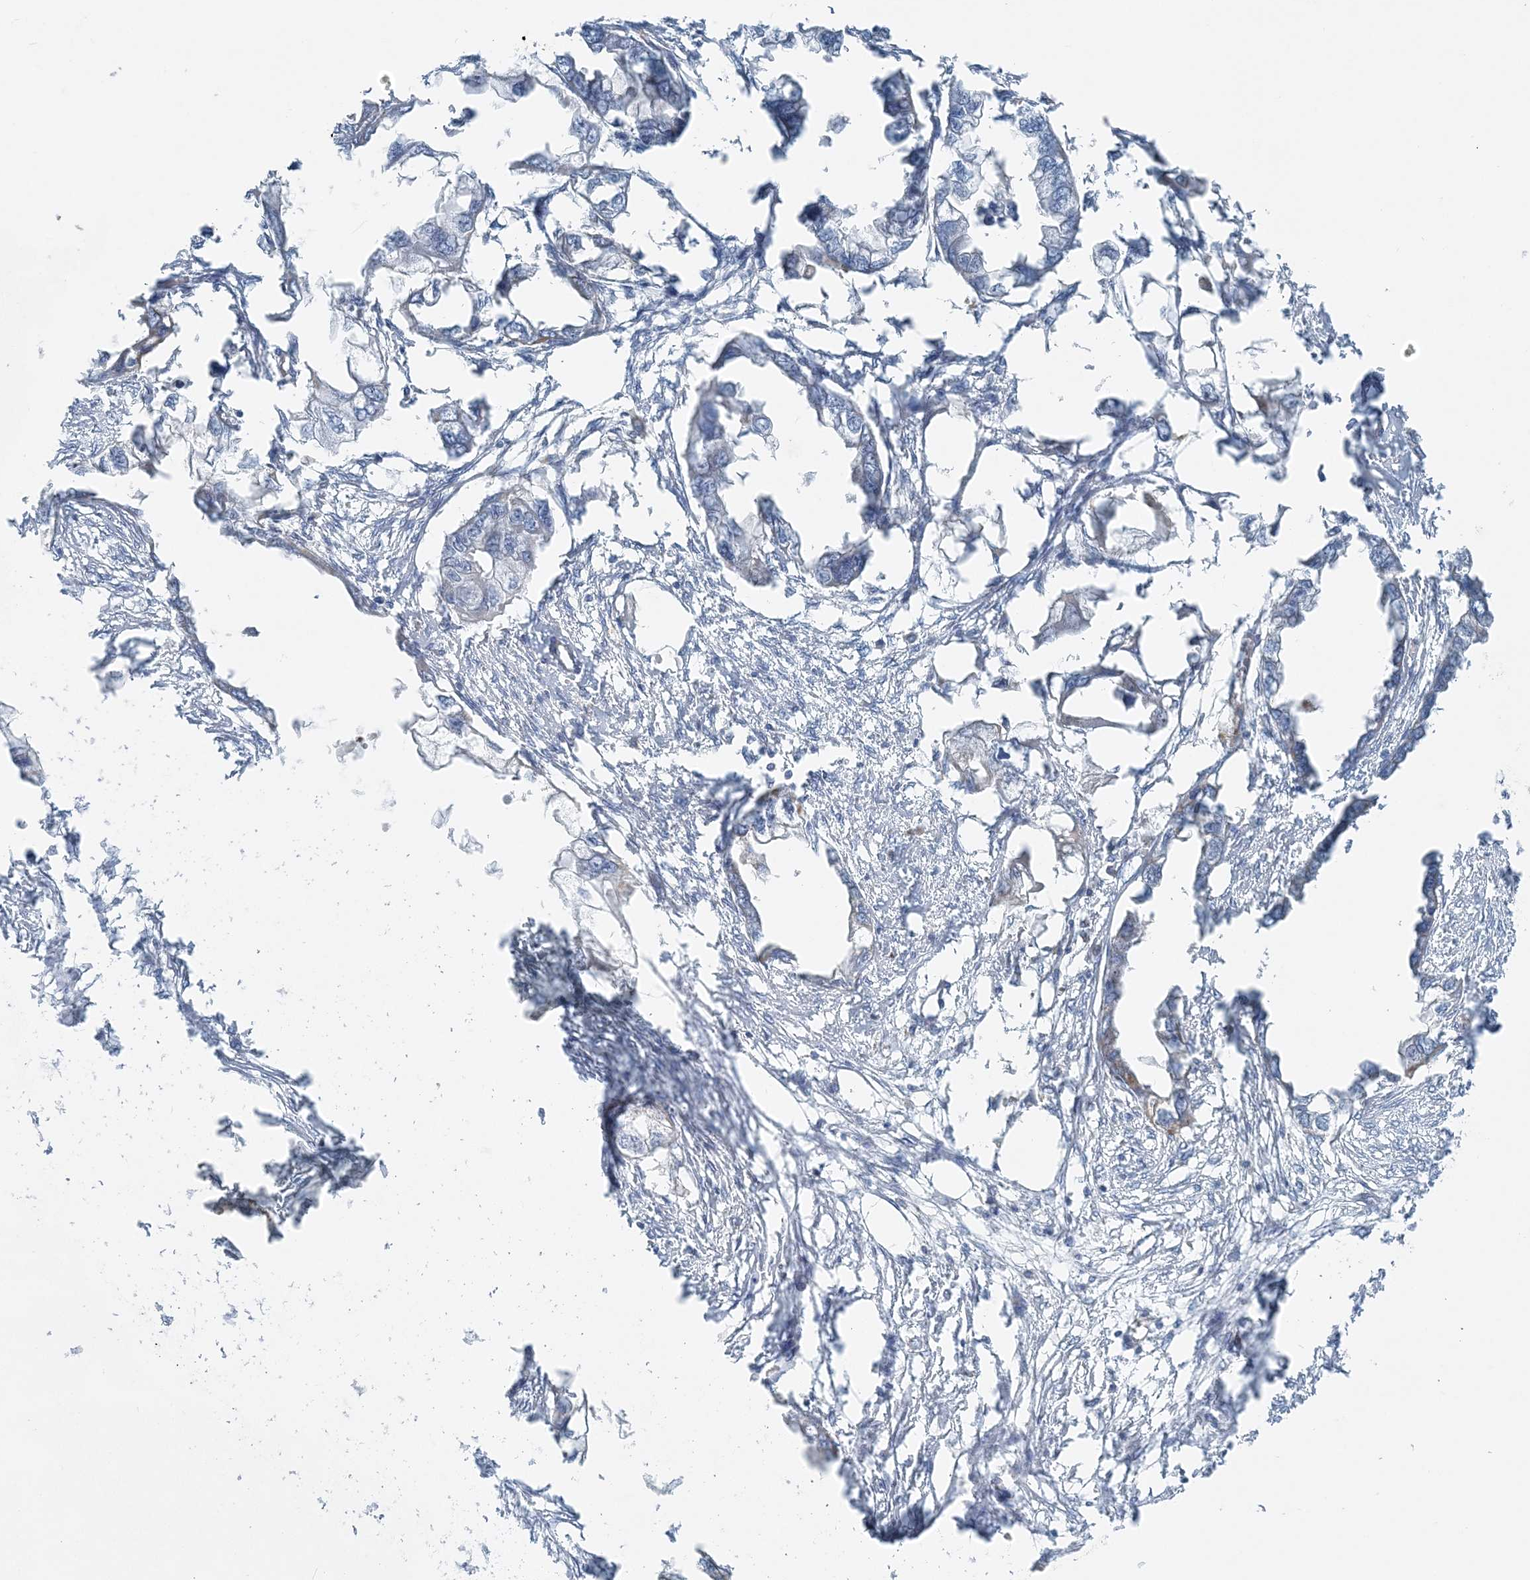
{"staining": {"intensity": "negative", "quantity": "none", "location": "none"}, "tissue": "endometrial cancer", "cell_type": "Tumor cells", "image_type": "cancer", "snomed": [{"axis": "morphology", "description": "Adenocarcinoma, NOS"}, {"axis": "morphology", "description": "Adenocarcinoma, metastatic, NOS"}, {"axis": "topography", "description": "Adipose tissue"}, {"axis": "topography", "description": "Endometrium"}], "caption": "Image shows no protein positivity in tumor cells of endometrial cancer tissue. (DAB immunohistochemistry (IHC) with hematoxylin counter stain).", "gene": "PCCB", "patient": {"sex": "female", "age": 67}}